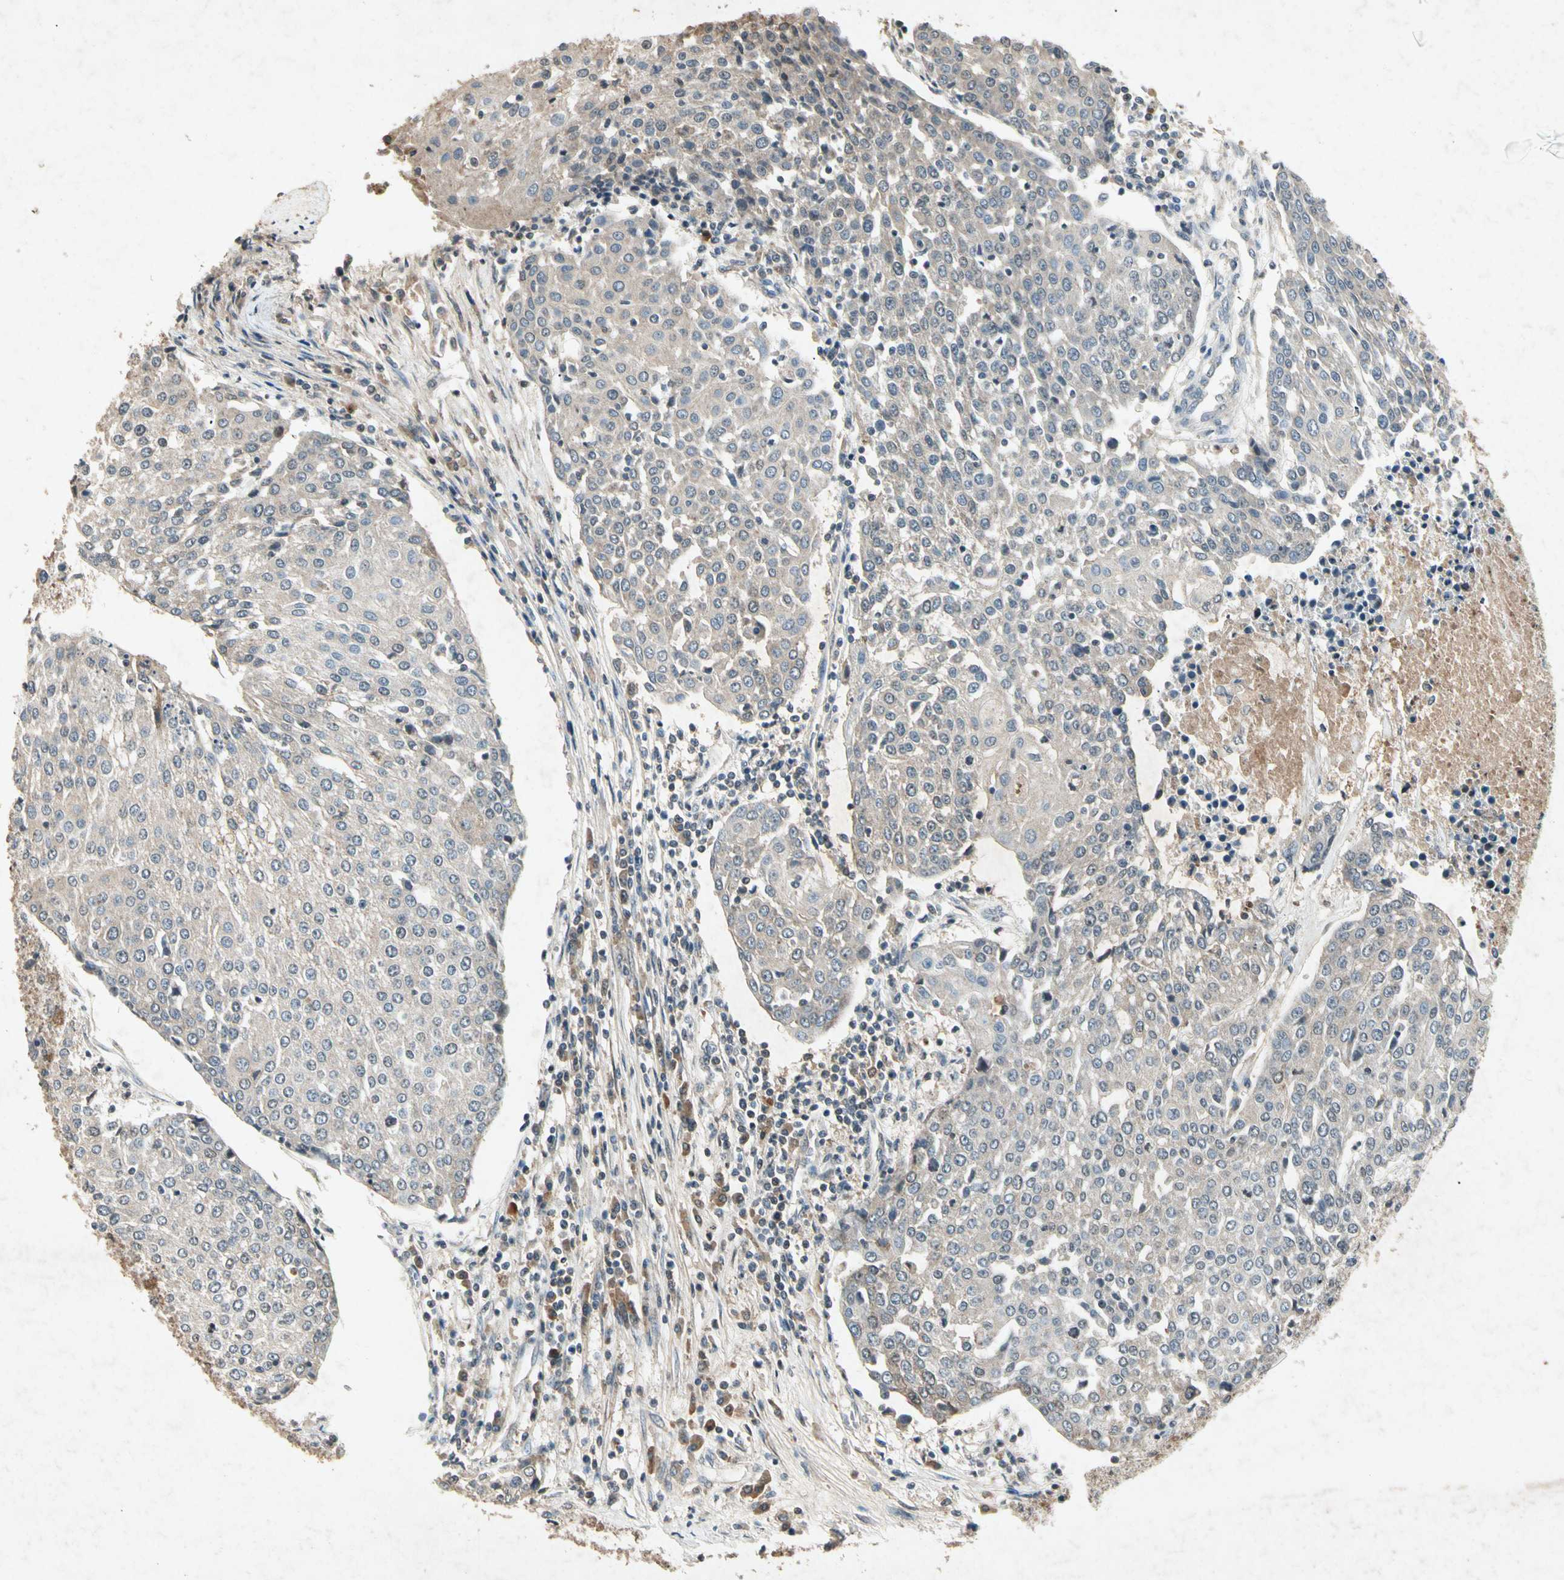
{"staining": {"intensity": "weak", "quantity": "<25%", "location": "cytoplasmic/membranous"}, "tissue": "urothelial cancer", "cell_type": "Tumor cells", "image_type": "cancer", "snomed": [{"axis": "morphology", "description": "Urothelial carcinoma, High grade"}, {"axis": "topography", "description": "Urinary bladder"}], "caption": "Immunohistochemistry image of urothelial cancer stained for a protein (brown), which shows no staining in tumor cells.", "gene": "CP", "patient": {"sex": "female", "age": 85}}